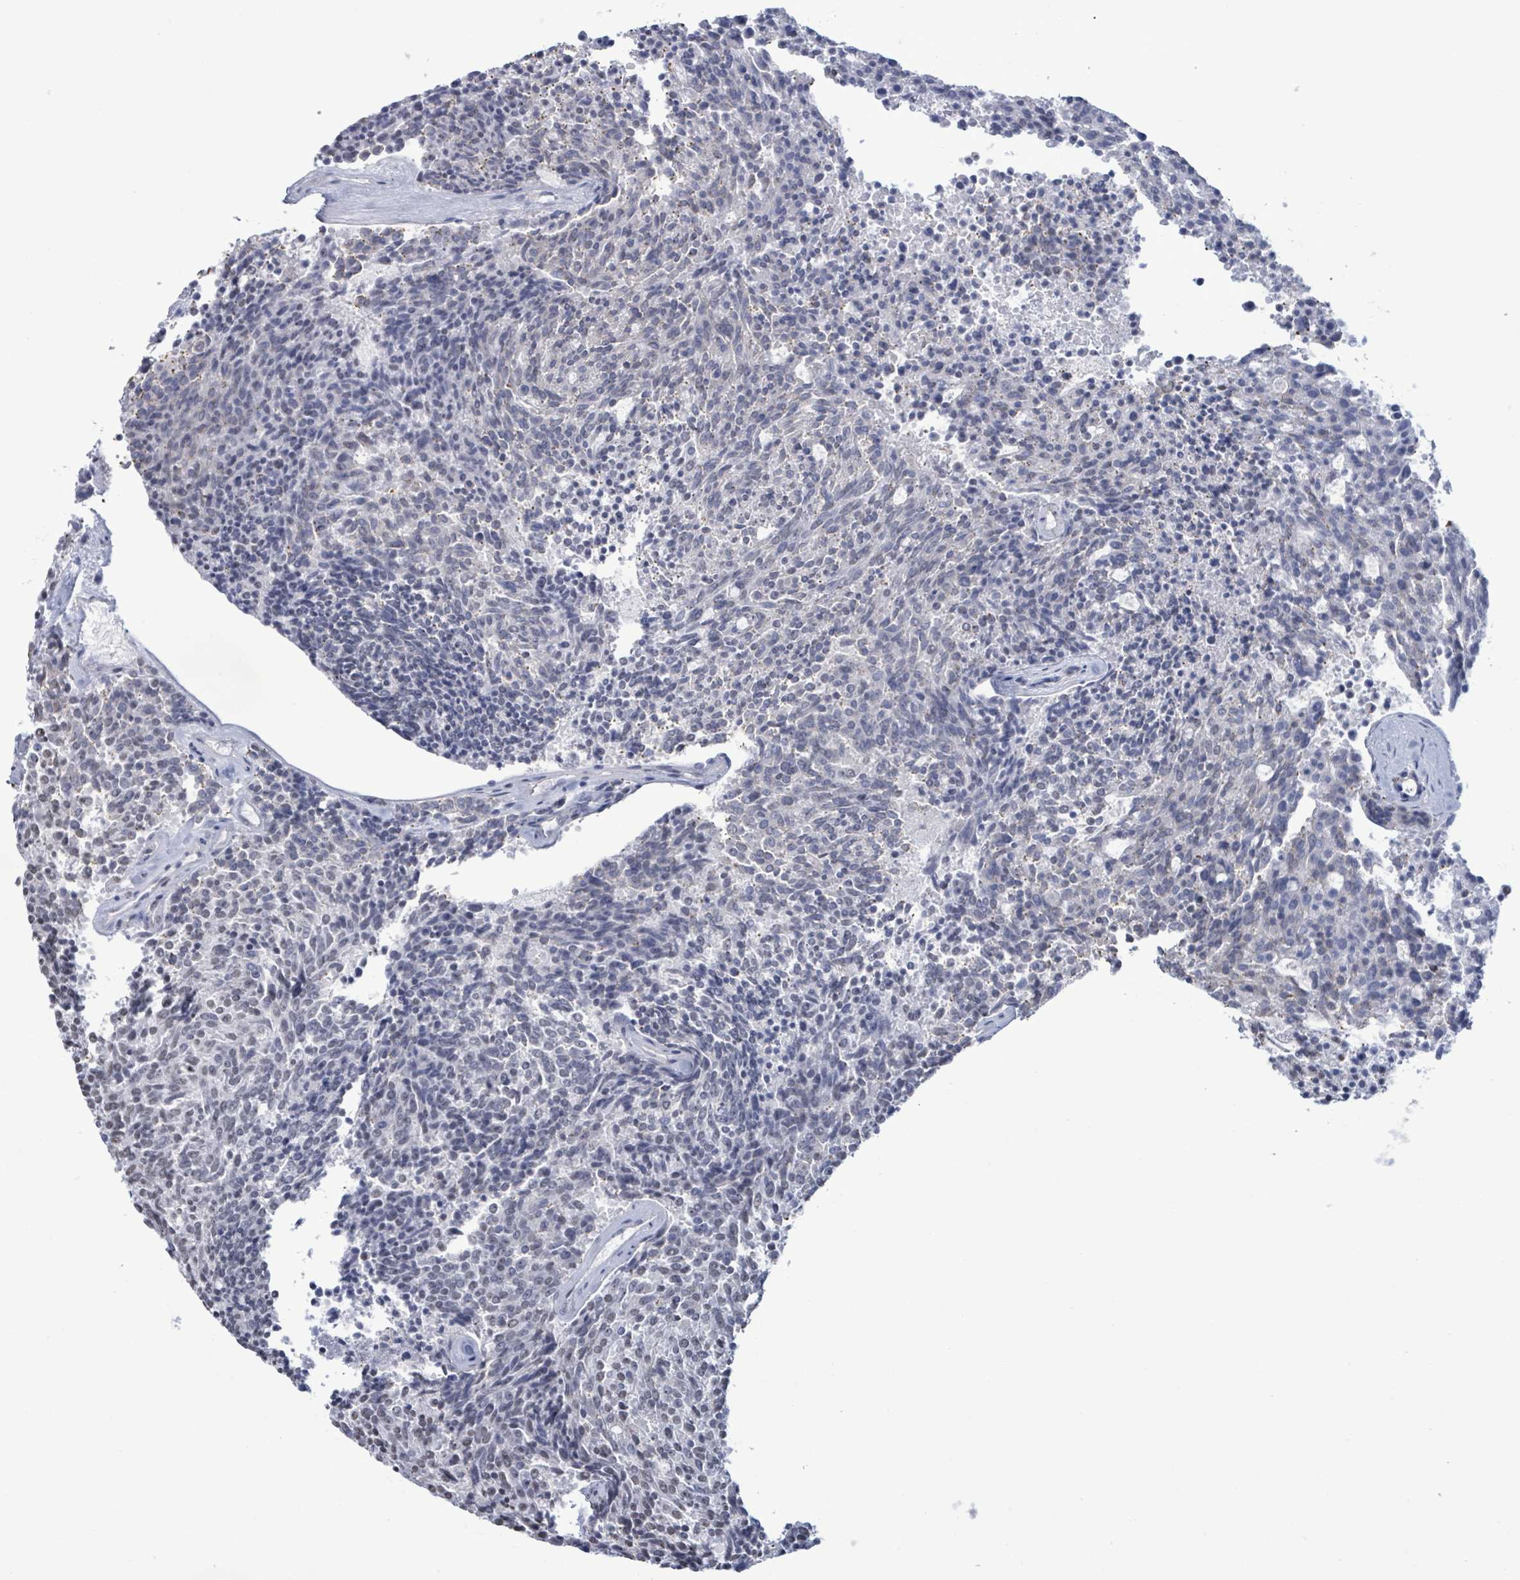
{"staining": {"intensity": "negative", "quantity": "none", "location": "none"}, "tissue": "carcinoid", "cell_type": "Tumor cells", "image_type": "cancer", "snomed": [{"axis": "morphology", "description": "Carcinoid, malignant, NOS"}, {"axis": "topography", "description": "Pancreas"}], "caption": "An IHC micrograph of carcinoid (malignant) is shown. There is no staining in tumor cells of carcinoid (malignant).", "gene": "SAMD14", "patient": {"sex": "female", "age": 54}}